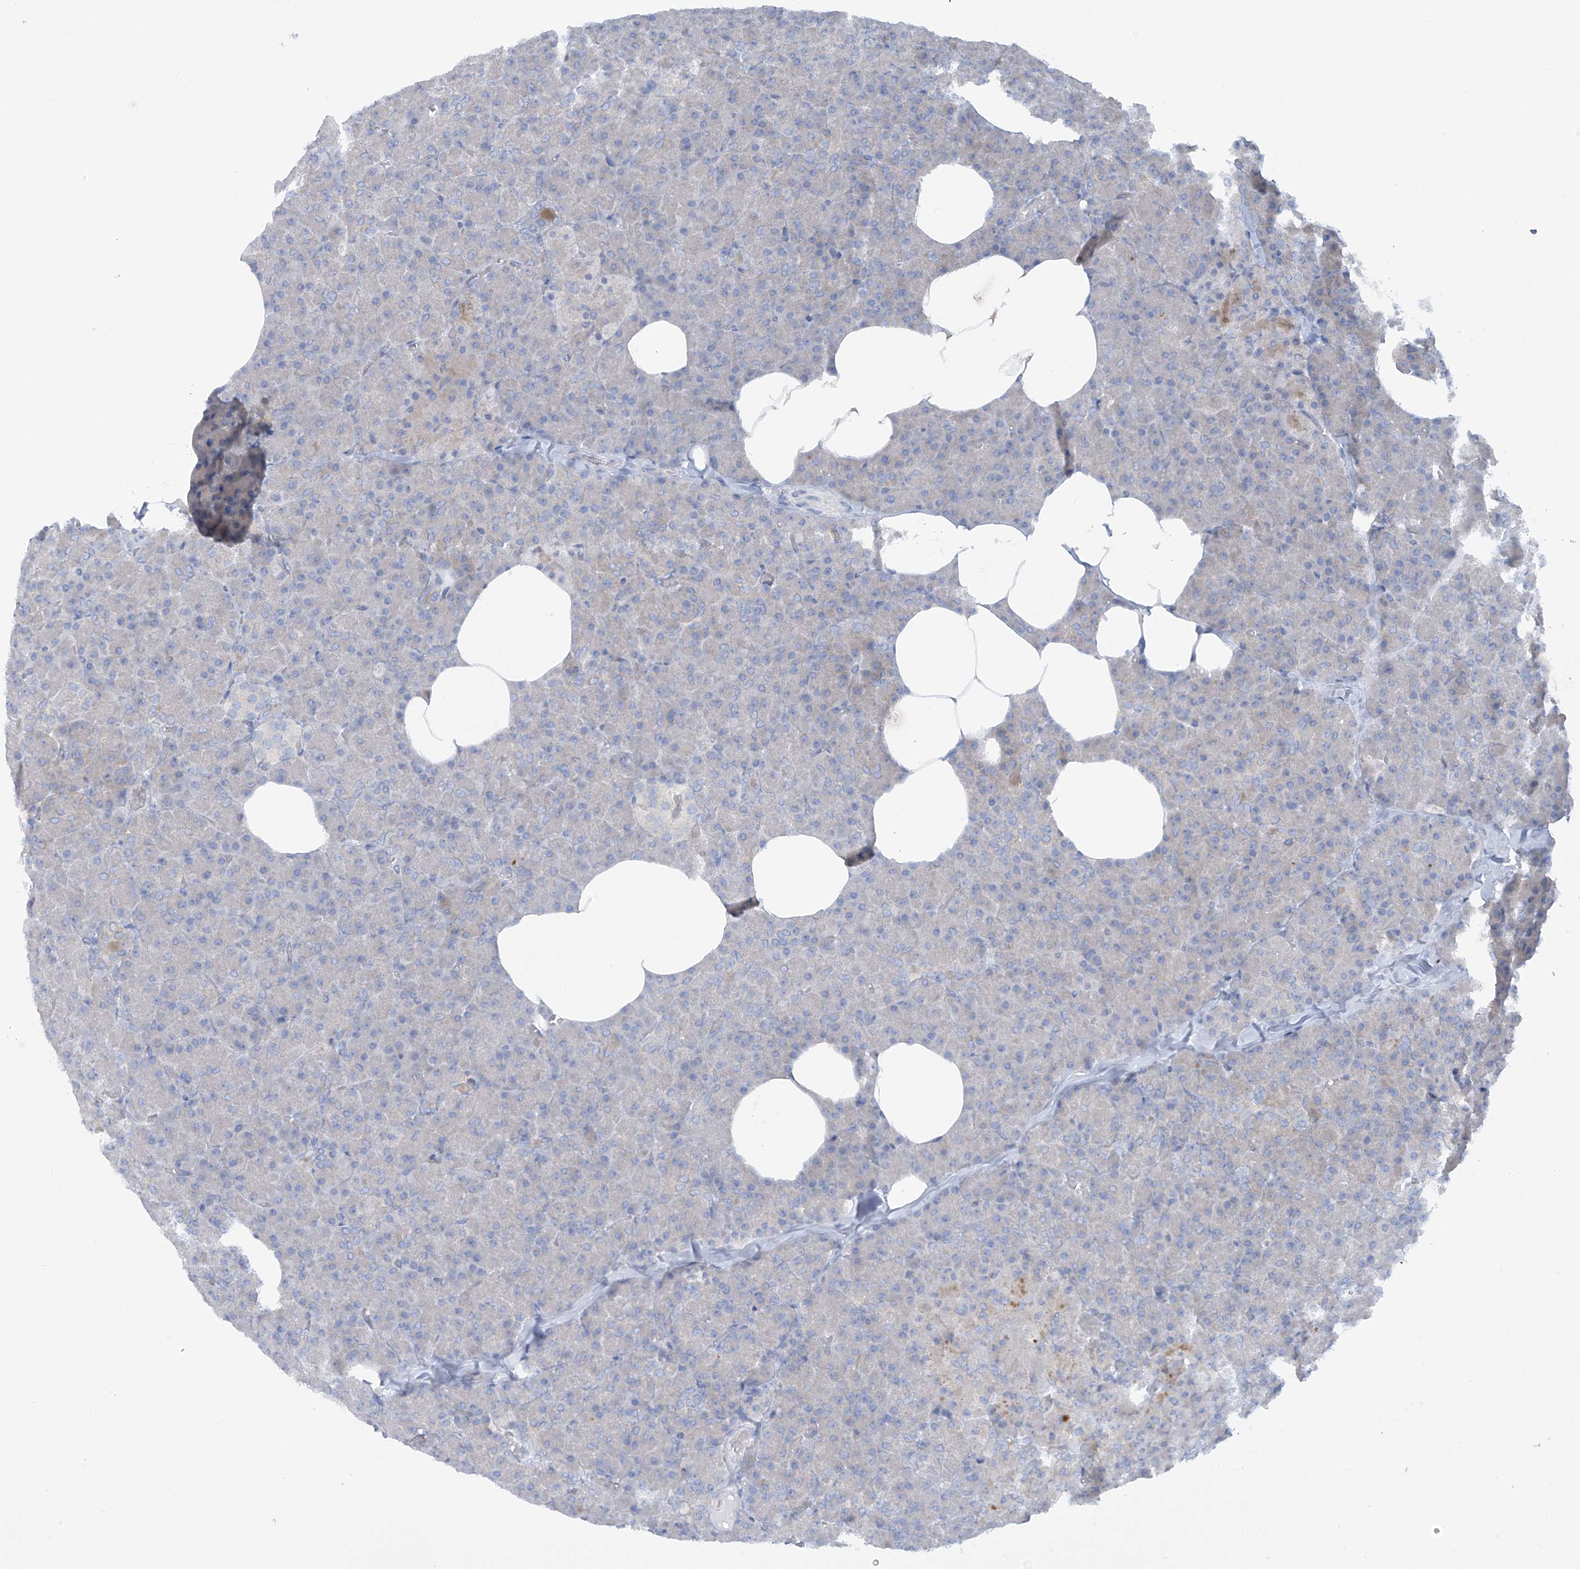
{"staining": {"intensity": "negative", "quantity": "none", "location": "none"}, "tissue": "pancreas", "cell_type": "Exocrine glandular cells", "image_type": "normal", "snomed": [{"axis": "morphology", "description": "Normal tissue, NOS"}, {"axis": "morphology", "description": "Carcinoid, malignant, NOS"}, {"axis": "topography", "description": "Pancreas"}], "caption": "IHC of unremarkable pancreas exhibits no positivity in exocrine glandular cells. (Brightfield microscopy of DAB (3,3'-diaminobenzidine) immunohistochemistry (IHC) at high magnification).", "gene": "SLC6A12", "patient": {"sex": "female", "age": 35}}